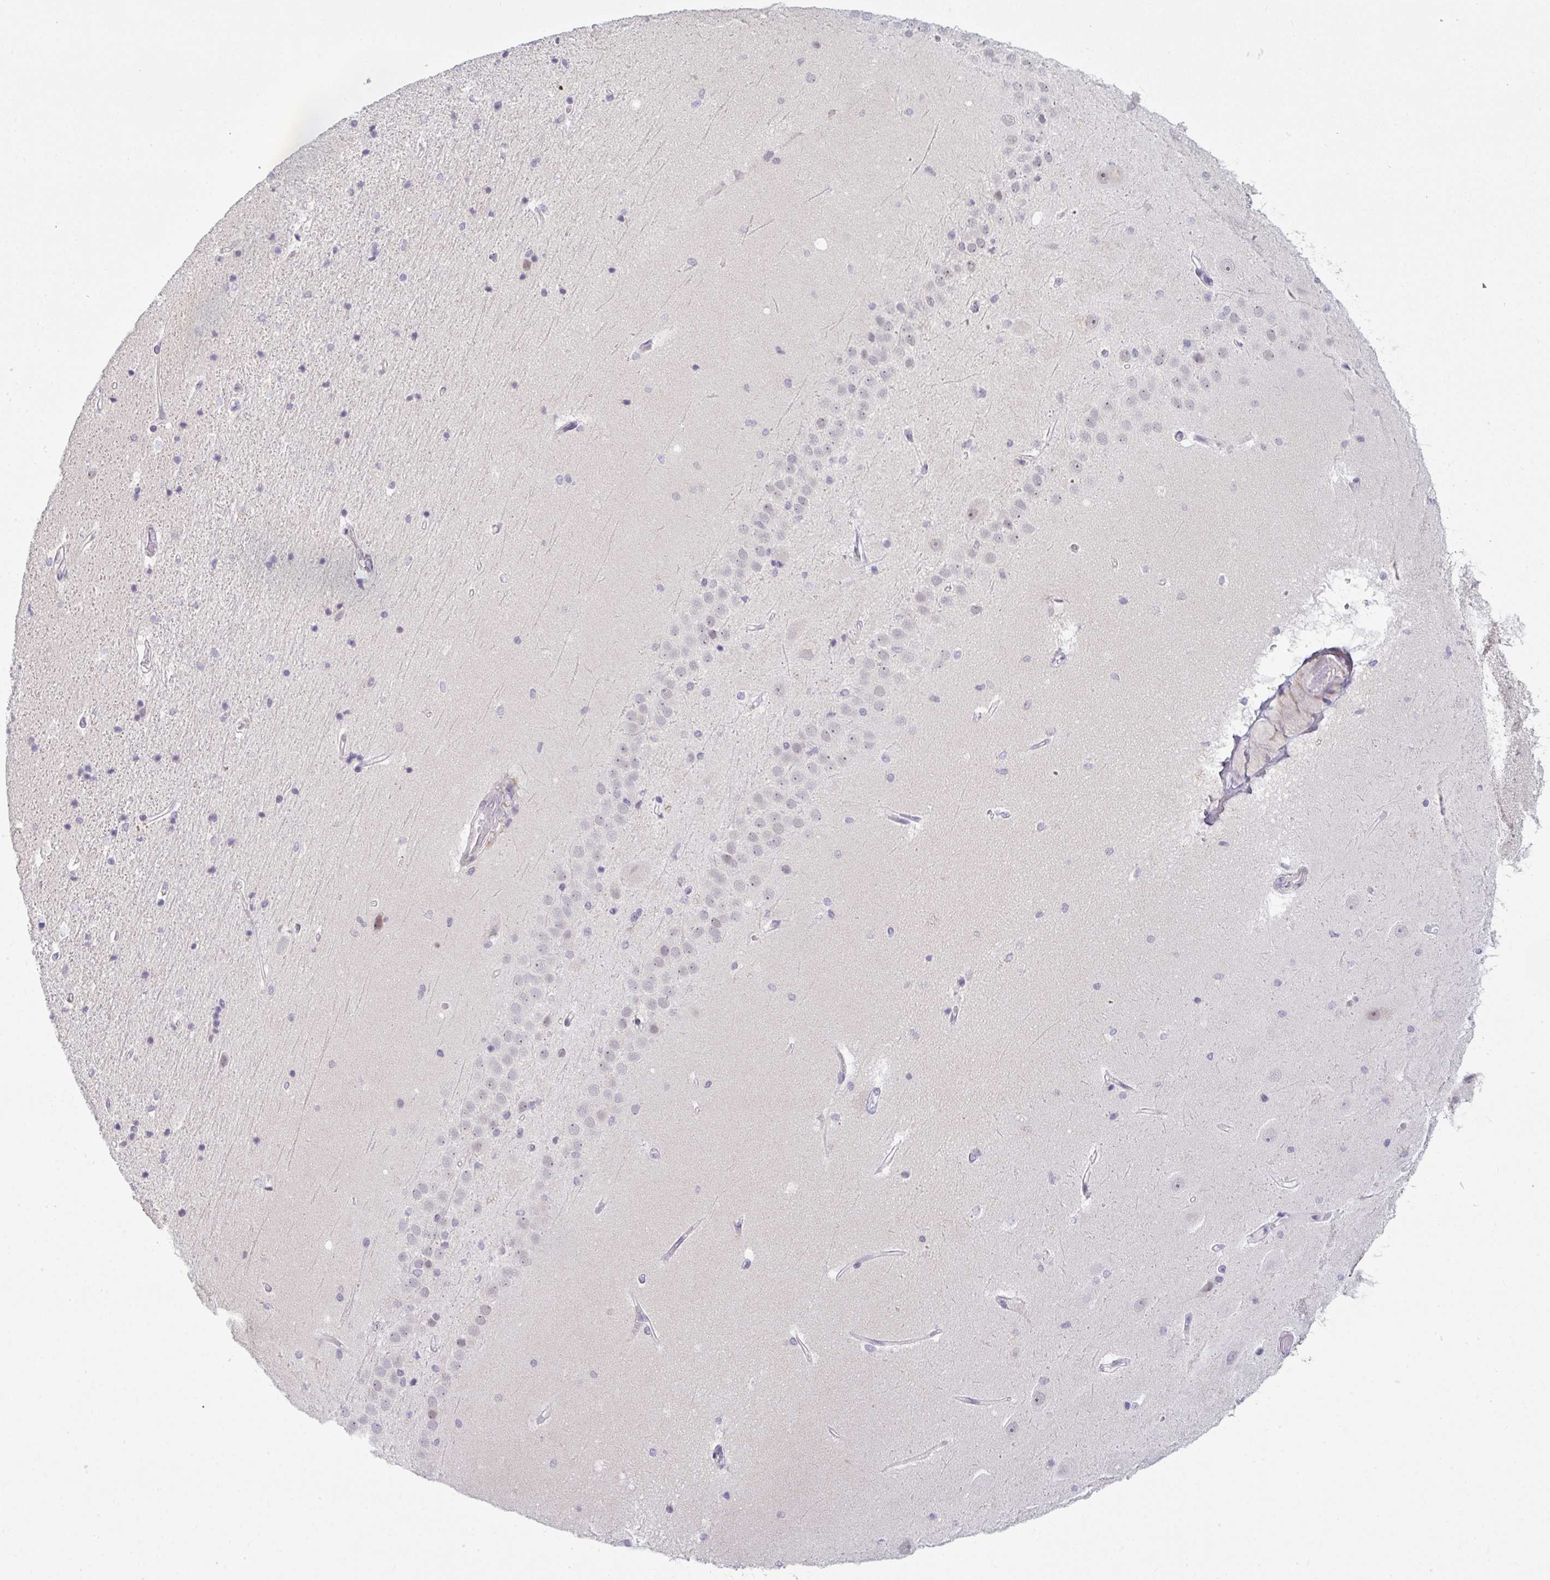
{"staining": {"intensity": "negative", "quantity": "none", "location": "none"}, "tissue": "hippocampus", "cell_type": "Glial cells", "image_type": "normal", "snomed": [{"axis": "morphology", "description": "Normal tissue, NOS"}, {"axis": "topography", "description": "Hippocampus"}], "caption": "DAB (3,3'-diaminobenzidine) immunohistochemical staining of benign hippocampus shows no significant staining in glial cells. (DAB IHC visualized using brightfield microscopy, high magnification).", "gene": "TEX33", "patient": {"sex": "male", "age": 63}}